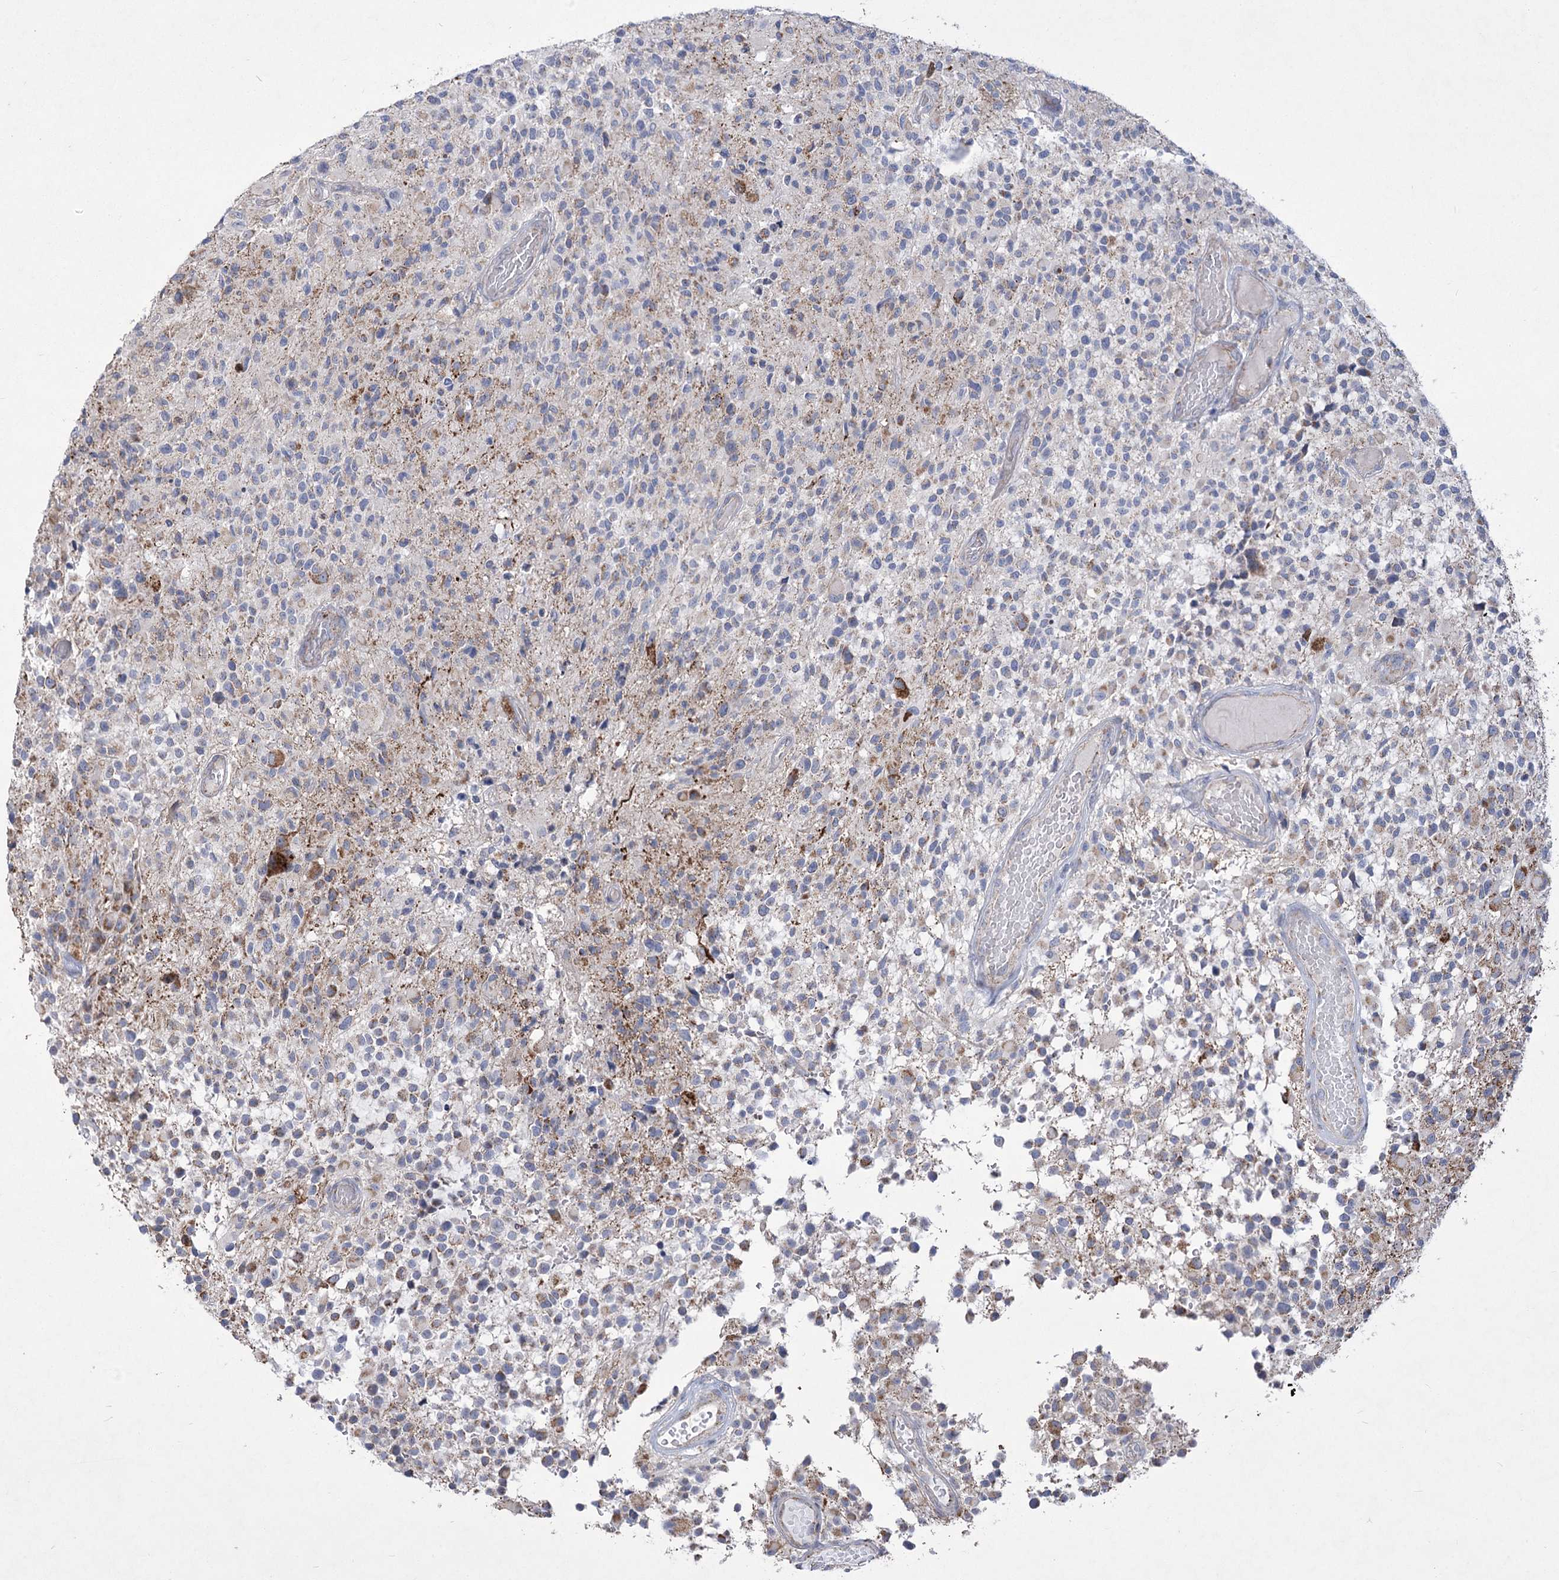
{"staining": {"intensity": "negative", "quantity": "none", "location": "none"}, "tissue": "glioma", "cell_type": "Tumor cells", "image_type": "cancer", "snomed": [{"axis": "morphology", "description": "Glioma, malignant, High grade"}, {"axis": "morphology", "description": "Glioblastoma, NOS"}, {"axis": "topography", "description": "Brain"}], "caption": "DAB immunohistochemical staining of glioma exhibits no significant positivity in tumor cells.", "gene": "PDHB", "patient": {"sex": "male", "age": 60}}